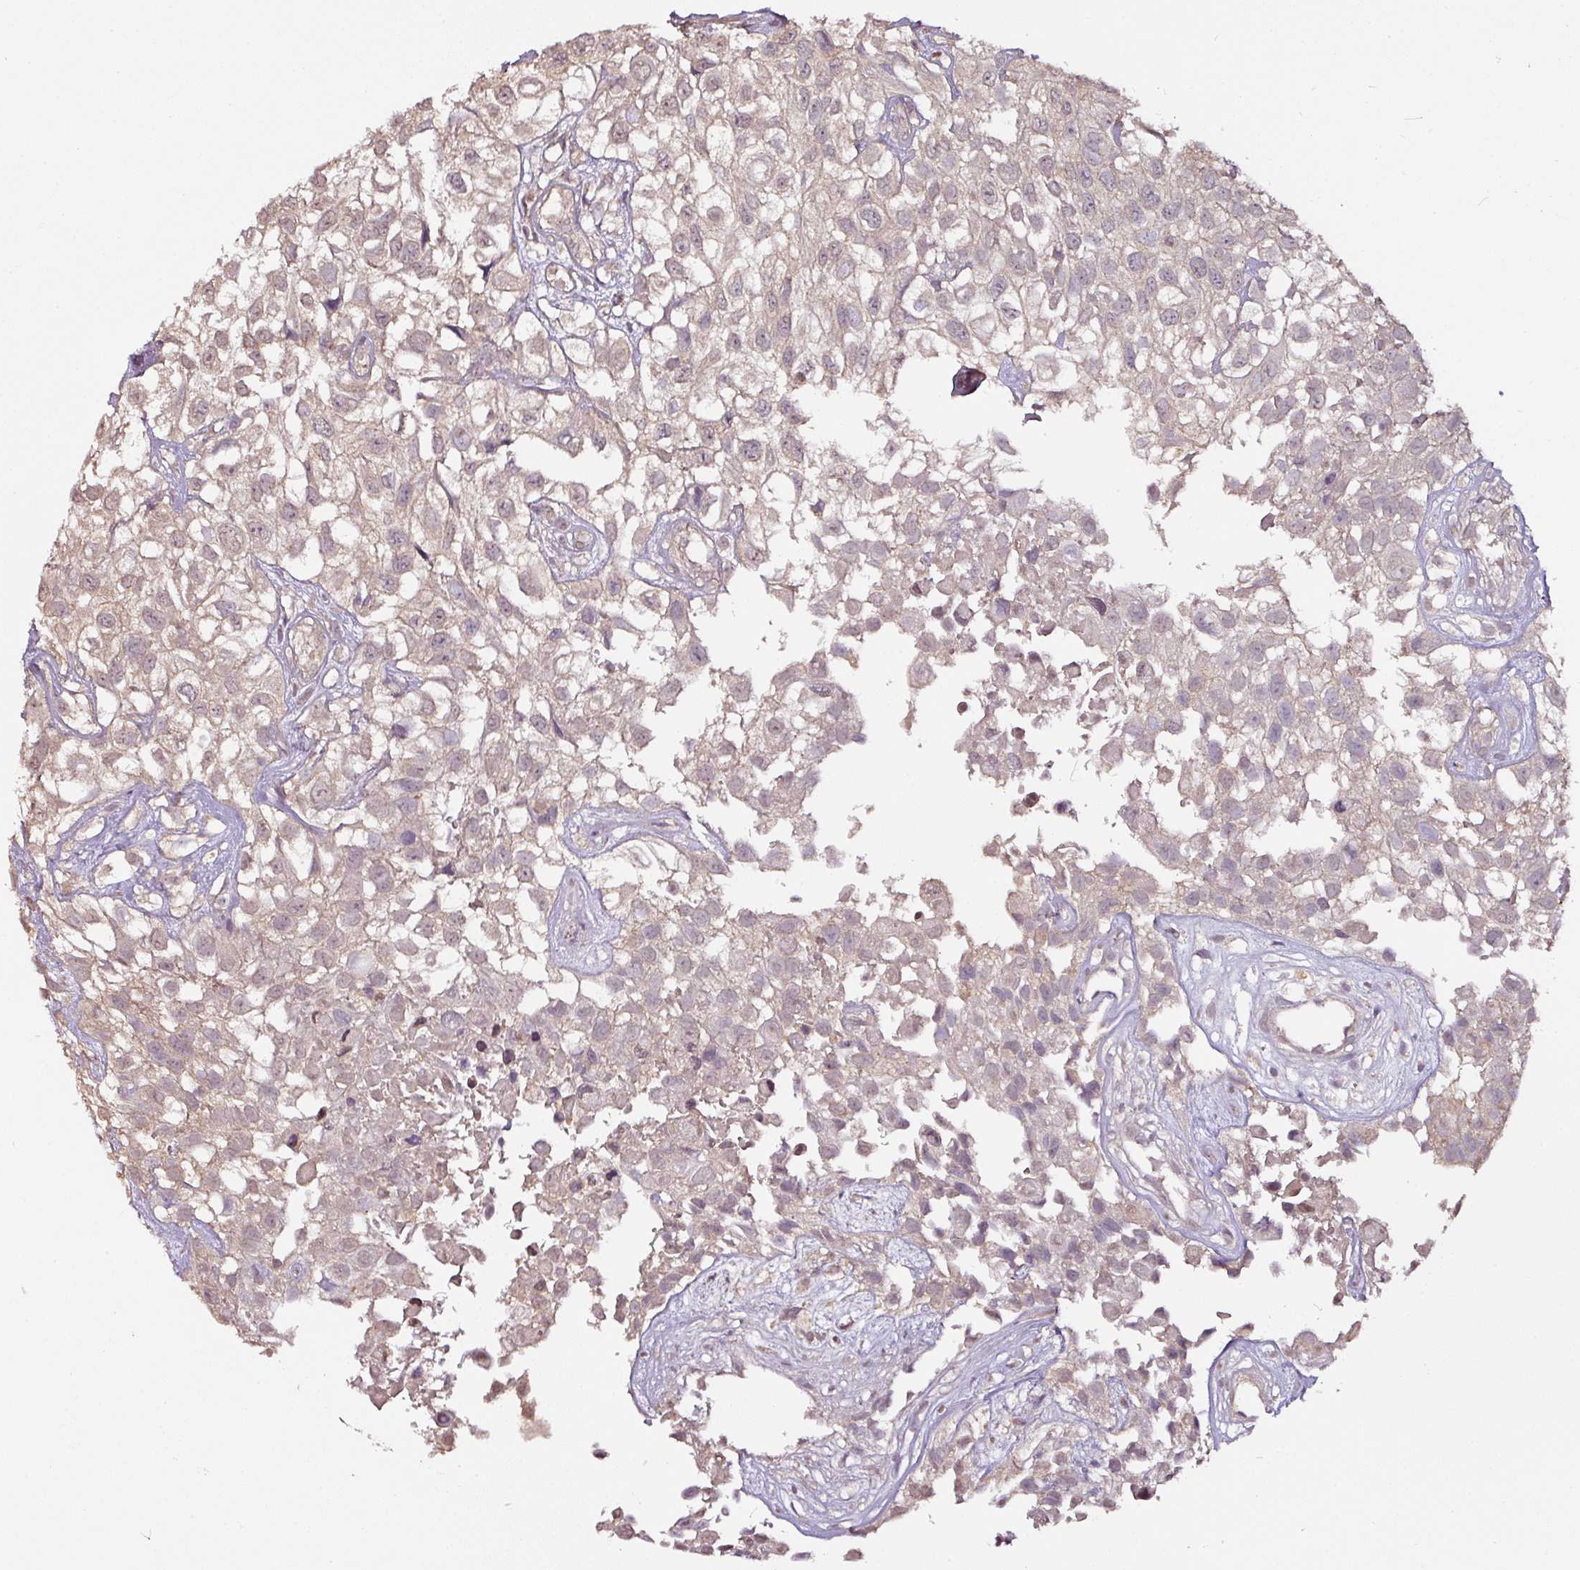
{"staining": {"intensity": "weak", "quantity": "25%-75%", "location": "cytoplasmic/membranous,nuclear"}, "tissue": "urothelial cancer", "cell_type": "Tumor cells", "image_type": "cancer", "snomed": [{"axis": "morphology", "description": "Urothelial carcinoma, High grade"}, {"axis": "topography", "description": "Urinary bladder"}], "caption": "This micrograph shows immunohistochemistry (IHC) staining of human high-grade urothelial carcinoma, with low weak cytoplasmic/membranous and nuclear staining in about 25%-75% of tumor cells.", "gene": "RPL38", "patient": {"sex": "male", "age": 56}}